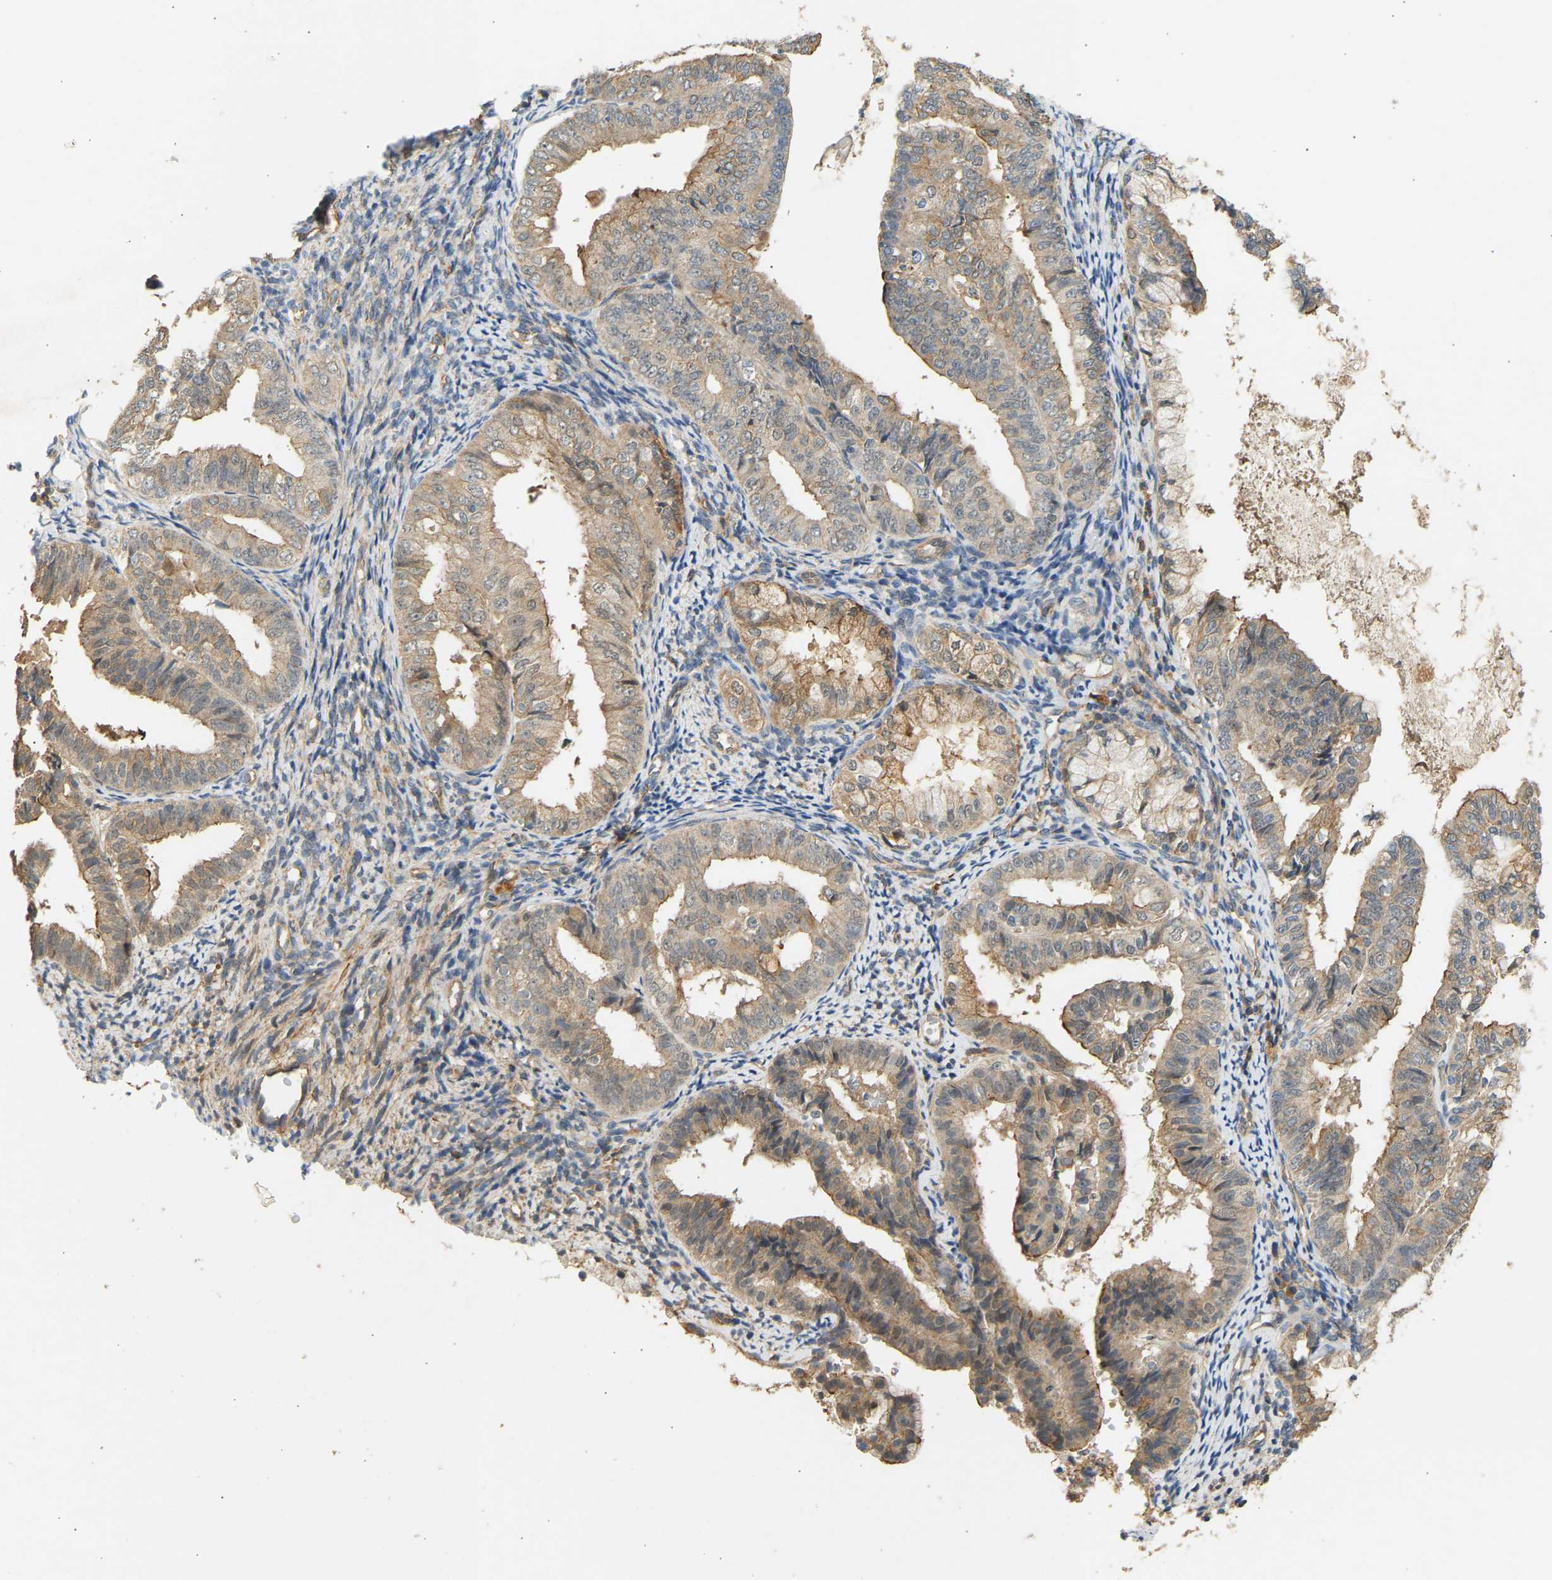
{"staining": {"intensity": "moderate", "quantity": ">75%", "location": "cytoplasmic/membranous"}, "tissue": "endometrial cancer", "cell_type": "Tumor cells", "image_type": "cancer", "snomed": [{"axis": "morphology", "description": "Adenocarcinoma, NOS"}, {"axis": "topography", "description": "Endometrium"}], "caption": "This photomicrograph displays adenocarcinoma (endometrial) stained with immunohistochemistry to label a protein in brown. The cytoplasmic/membranous of tumor cells show moderate positivity for the protein. Nuclei are counter-stained blue.", "gene": "RGL1", "patient": {"sex": "female", "age": 63}}